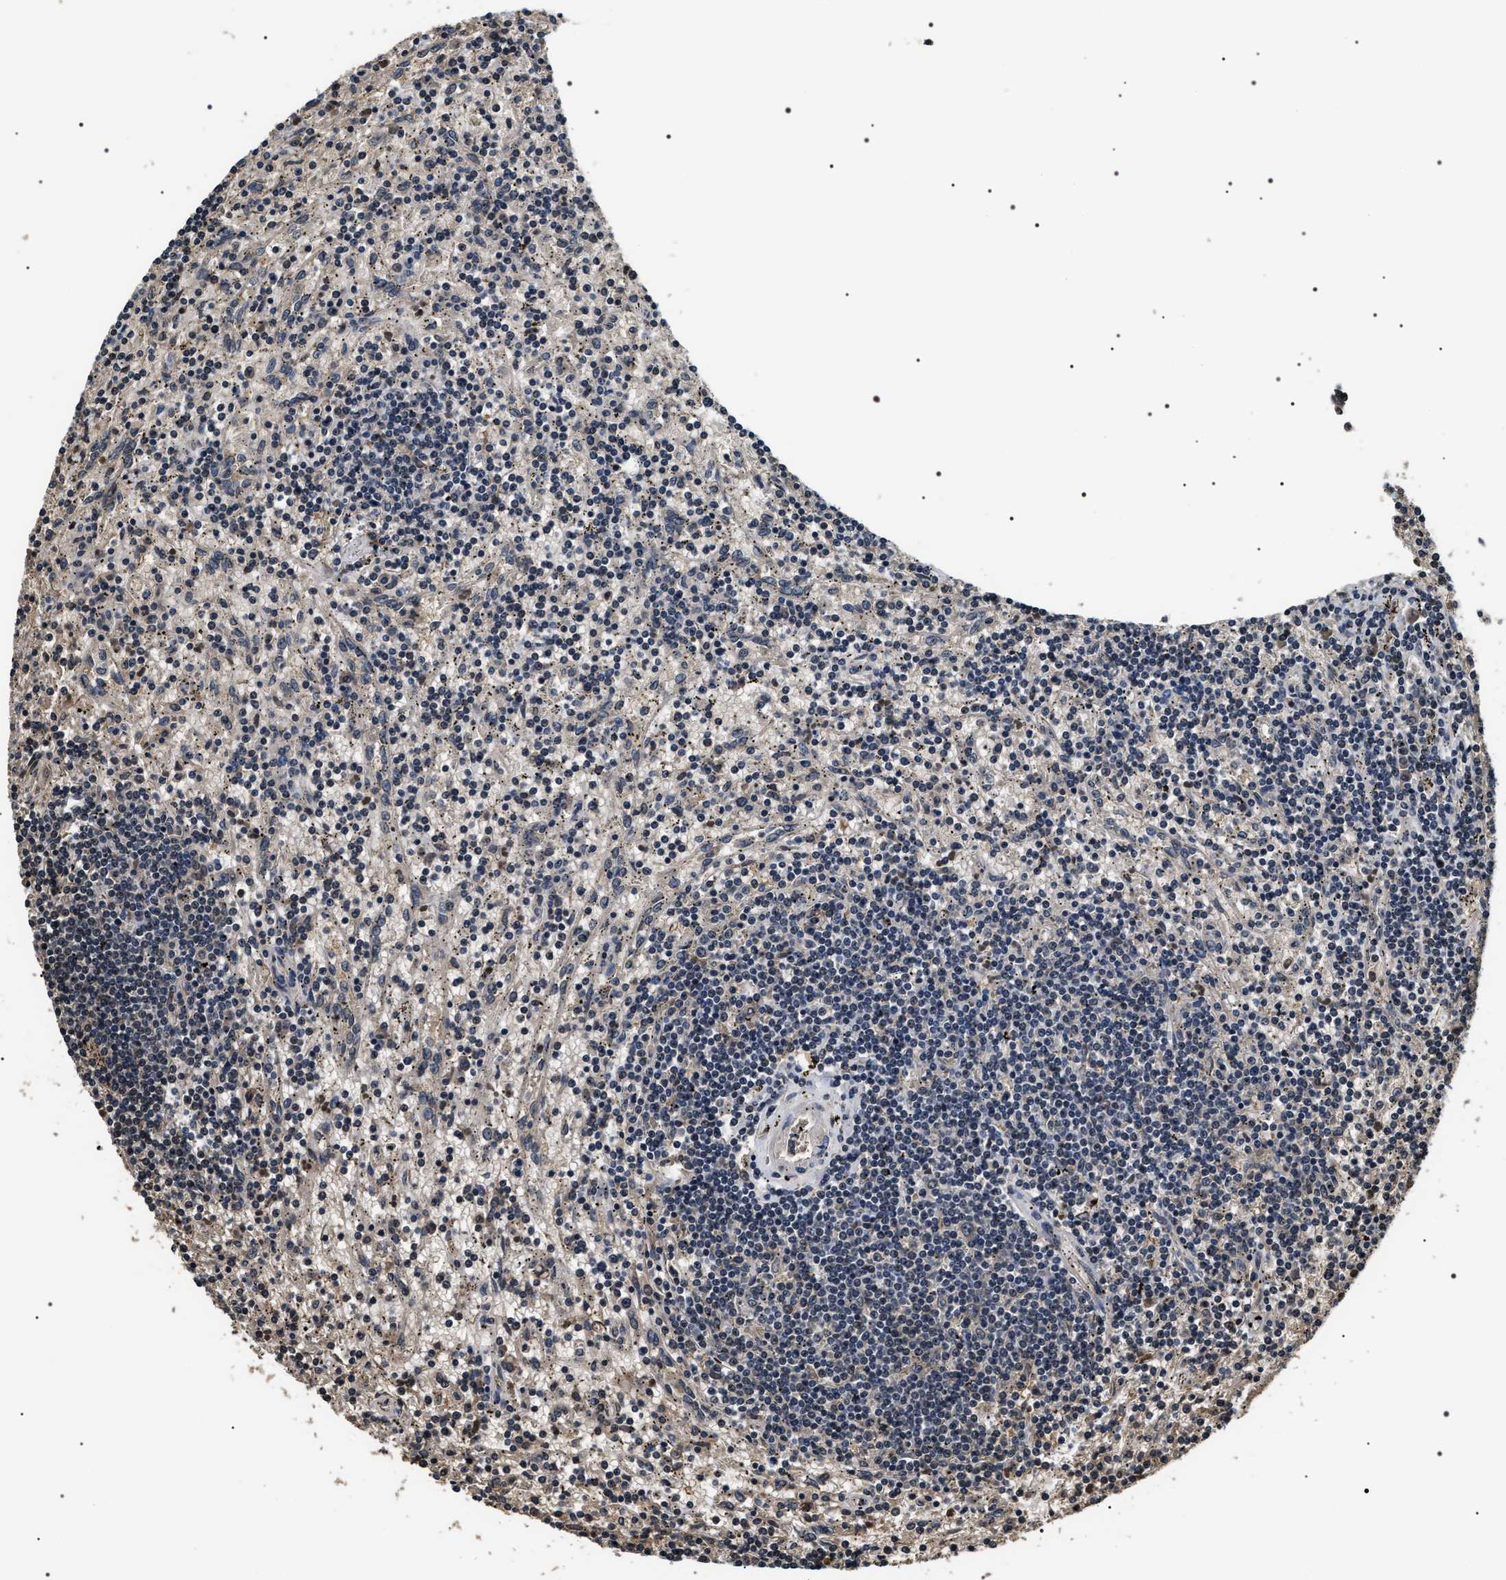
{"staining": {"intensity": "negative", "quantity": "none", "location": "none"}, "tissue": "lymphoma", "cell_type": "Tumor cells", "image_type": "cancer", "snomed": [{"axis": "morphology", "description": "Malignant lymphoma, non-Hodgkin's type, Low grade"}, {"axis": "topography", "description": "Spleen"}], "caption": "A micrograph of lymphoma stained for a protein demonstrates no brown staining in tumor cells.", "gene": "ARHGAP22", "patient": {"sex": "male", "age": 76}}